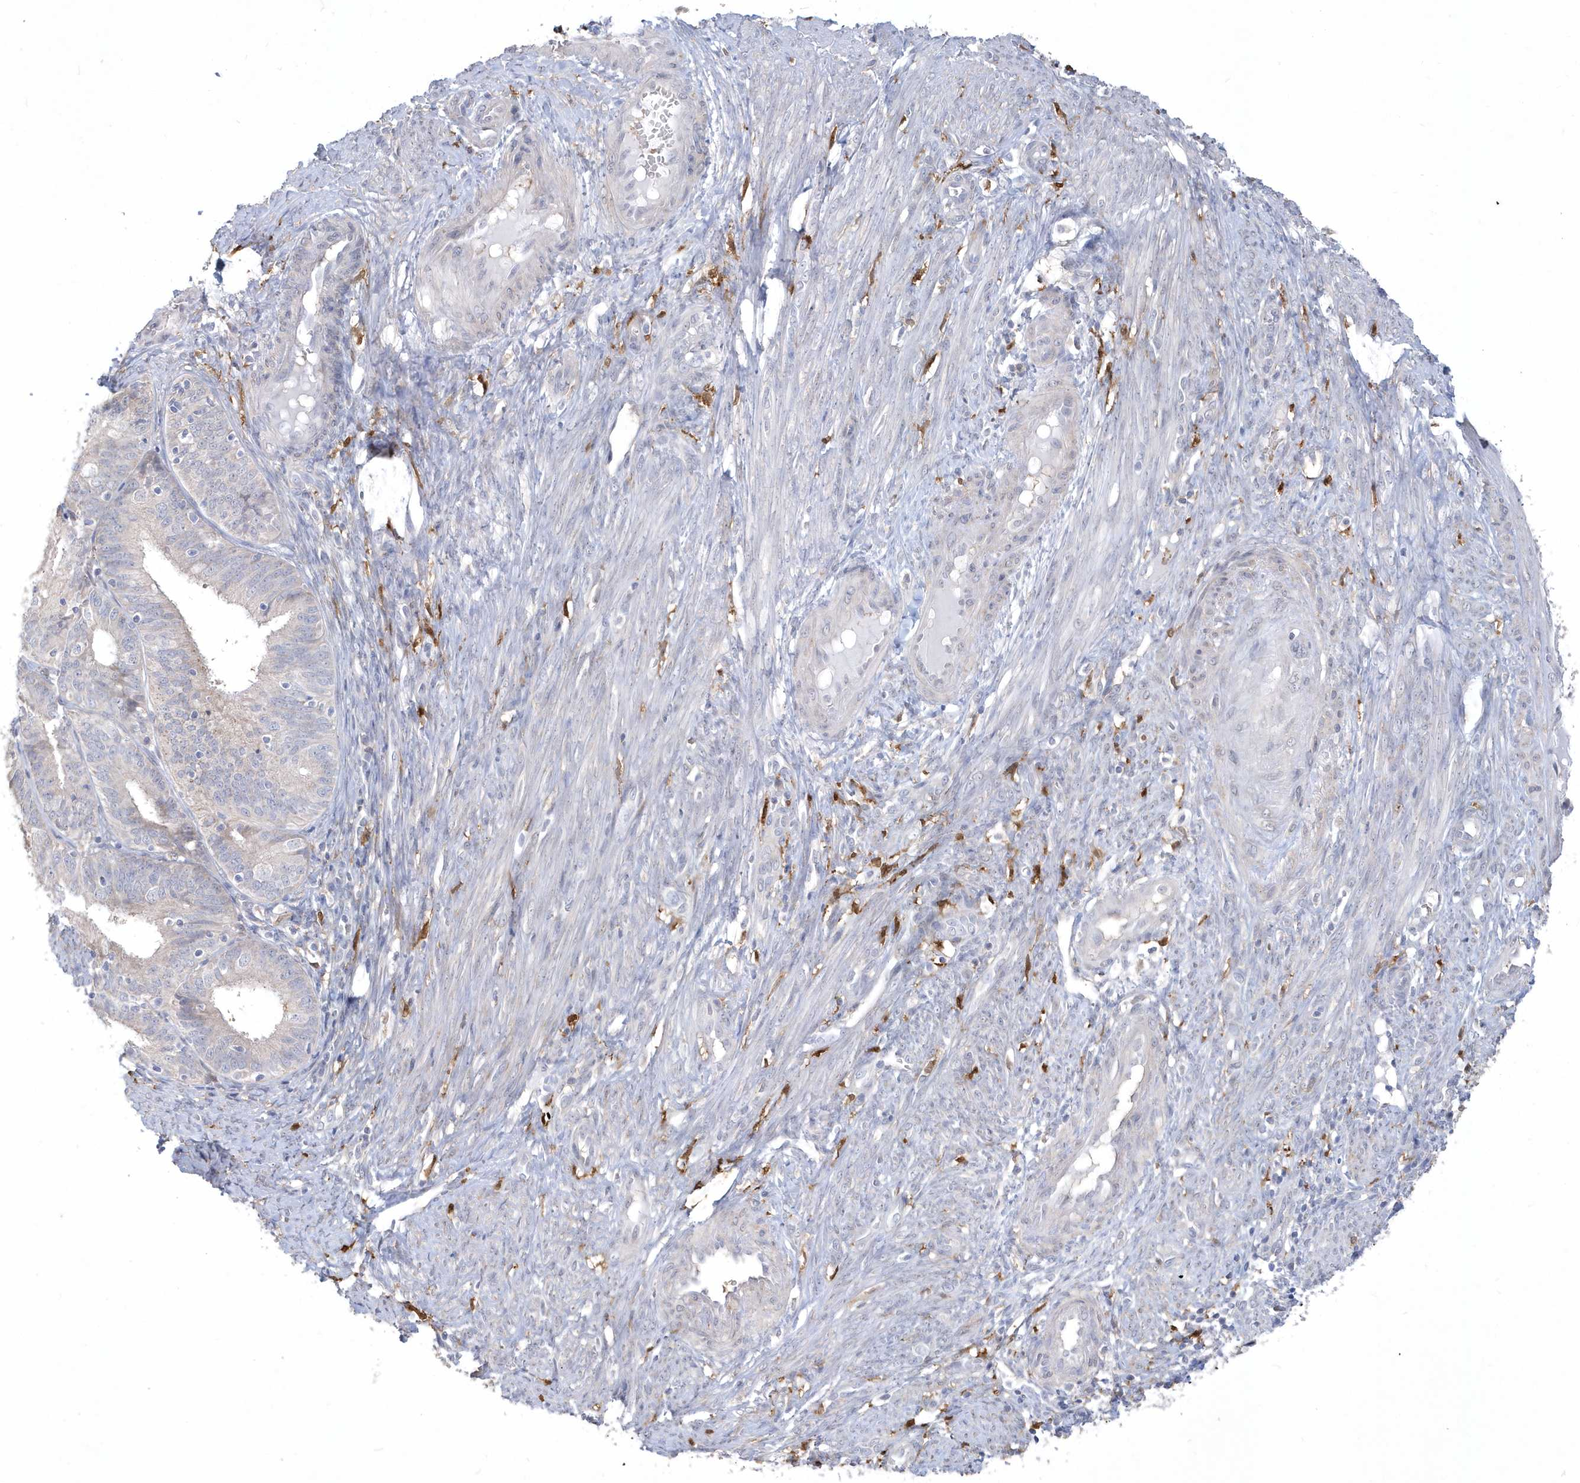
{"staining": {"intensity": "negative", "quantity": "none", "location": "none"}, "tissue": "endometrial cancer", "cell_type": "Tumor cells", "image_type": "cancer", "snomed": [{"axis": "morphology", "description": "Adenocarcinoma, NOS"}, {"axis": "topography", "description": "Endometrium"}], "caption": "Immunohistochemistry (IHC) histopathology image of neoplastic tissue: endometrial cancer (adenocarcinoma) stained with DAB demonstrates no significant protein staining in tumor cells.", "gene": "TSPEAR", "patient": {"sex": "female", "age": 51}}